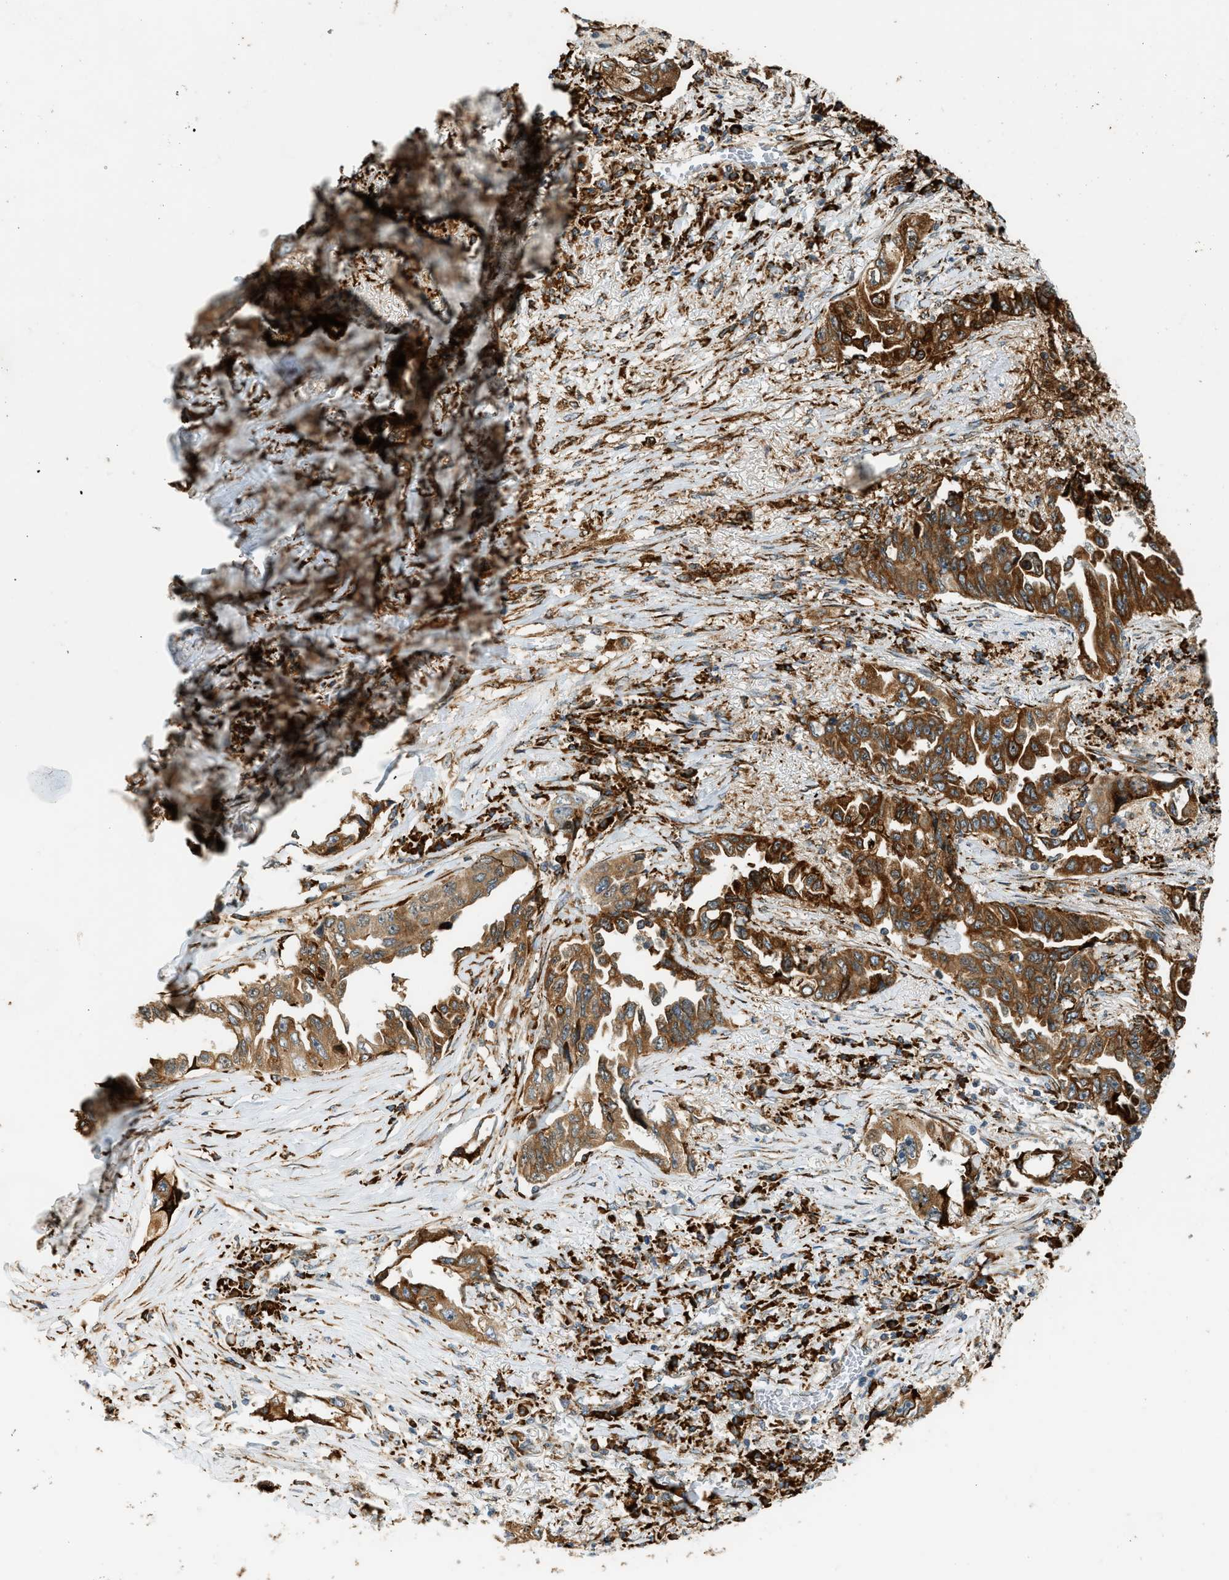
{"staining": {"intensity": "strong", "quantity": ">75%", "location": "cytoplasmic/membranous"}, "tissue": "lung cancer", "cell_type": "Tumor cells", "image_type": "cancer", "snomed": [{"axis": "morphology", "description": "Adenocarcinoma, NOS"}, {"axis": "topography", "description": "Lung"}], "caption": "High-power microscopy captured an immunohistochemistry (IHC) photomicrograph of adenocarcinoma (lung), revealing strong cytoplasmic/membranous positivity in approximately >75% of tumor cells.", "gene": "SEMA4D", "patient": {"sex": "female", "age": 51}}